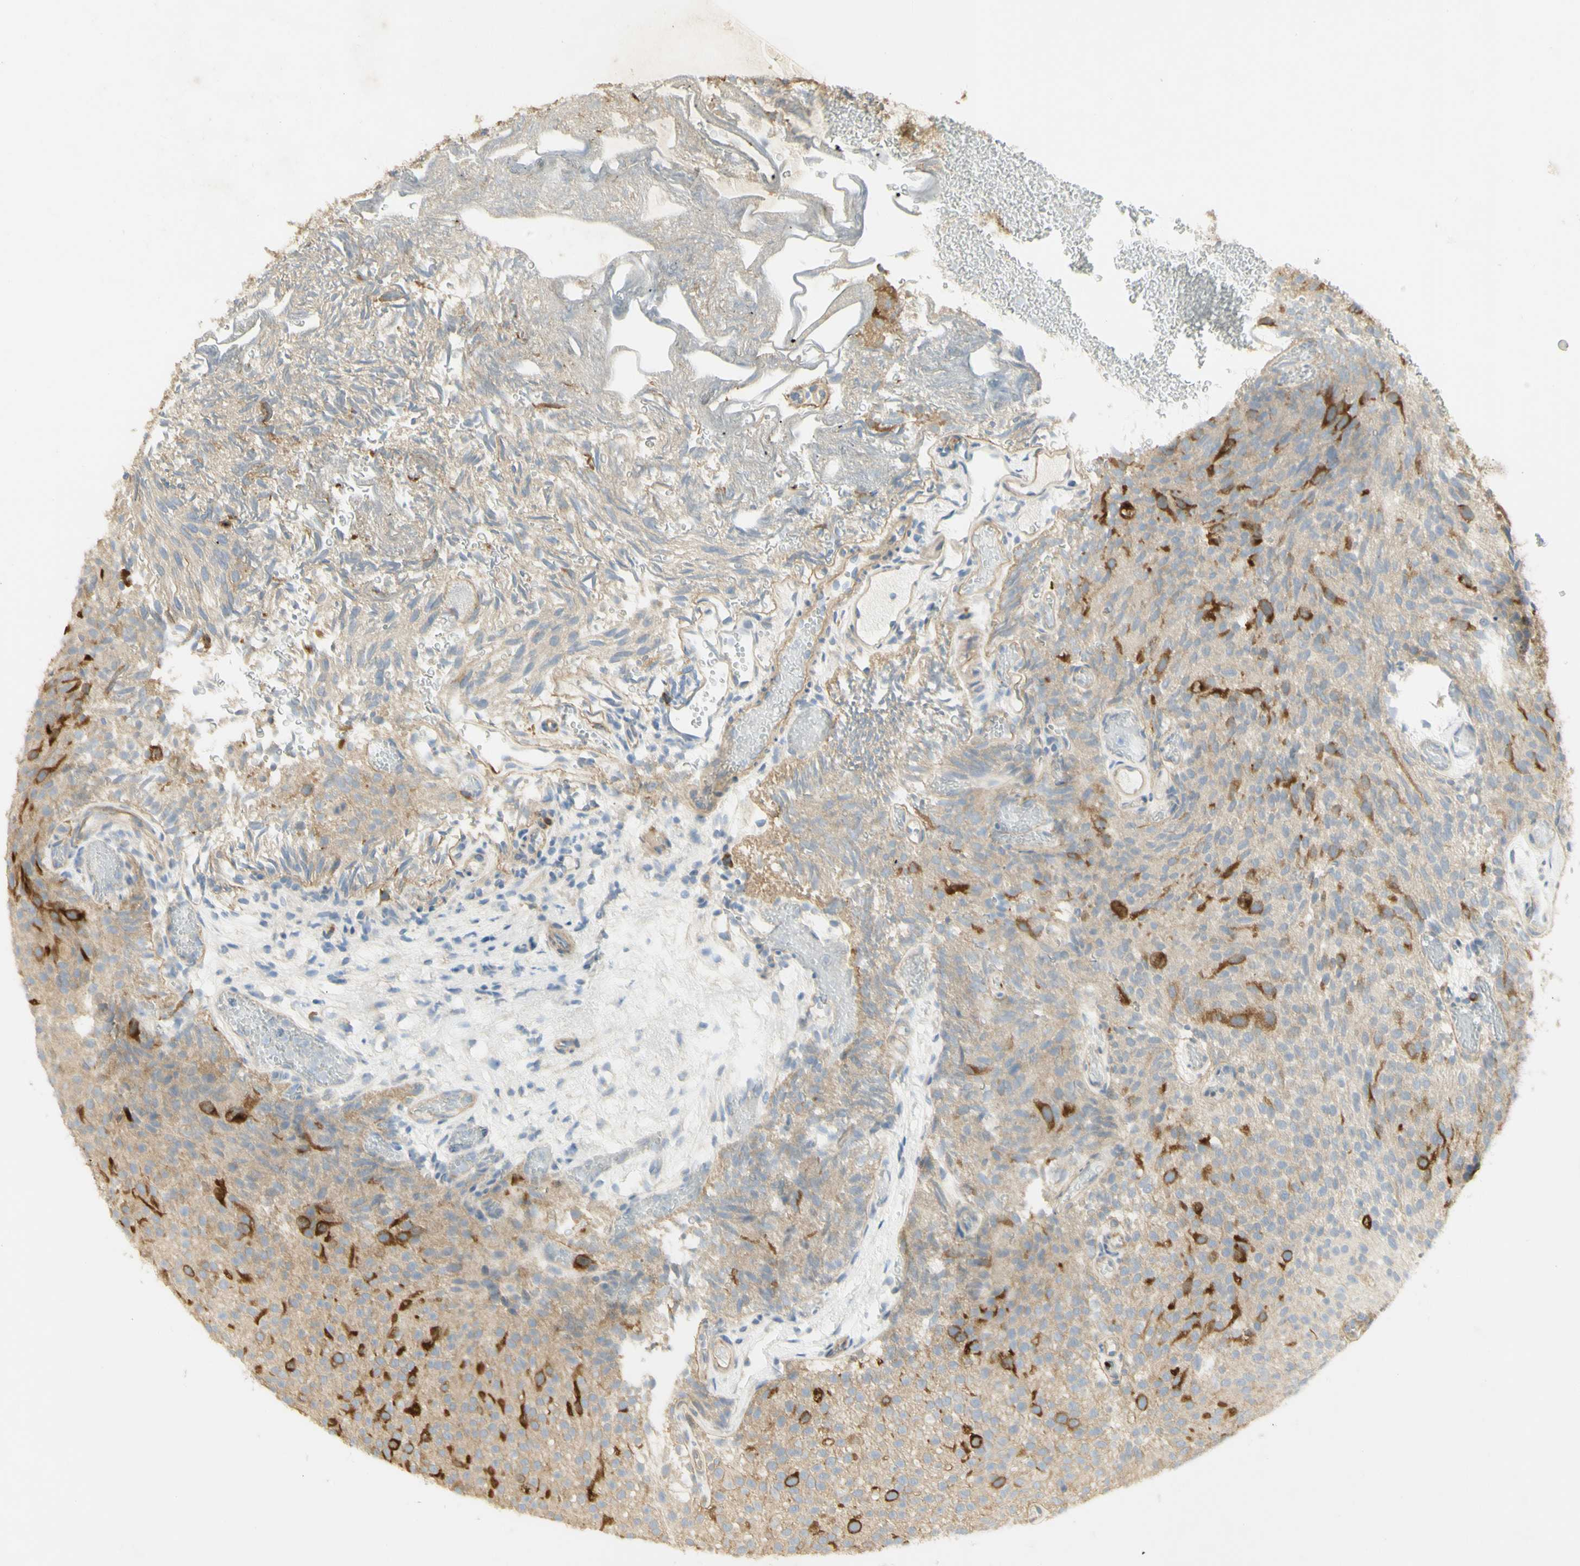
{"staining": {"intensity": "strong", "quantity": "25%-75%", "location": "cytoplasmic/membranous"}, "tissue": "urothelial cancer", "cell_type": "Tumor cells", "image_type": "cancer", "snomed": [{"axis": "morphology", "description": "Urothelial carcinoma, Low grade"}, {"axis": "topography", "description": "Urinary bladder"}], "caption": "Immunohistochemical staining of urothelial carcinoma (low-grade) exhibits strong cytoplasmic/membranous protein expression in approximately 25%-75% of tumor cells.", "gene": "KIF11", "patient": {"sex": "male", "age": 78}}